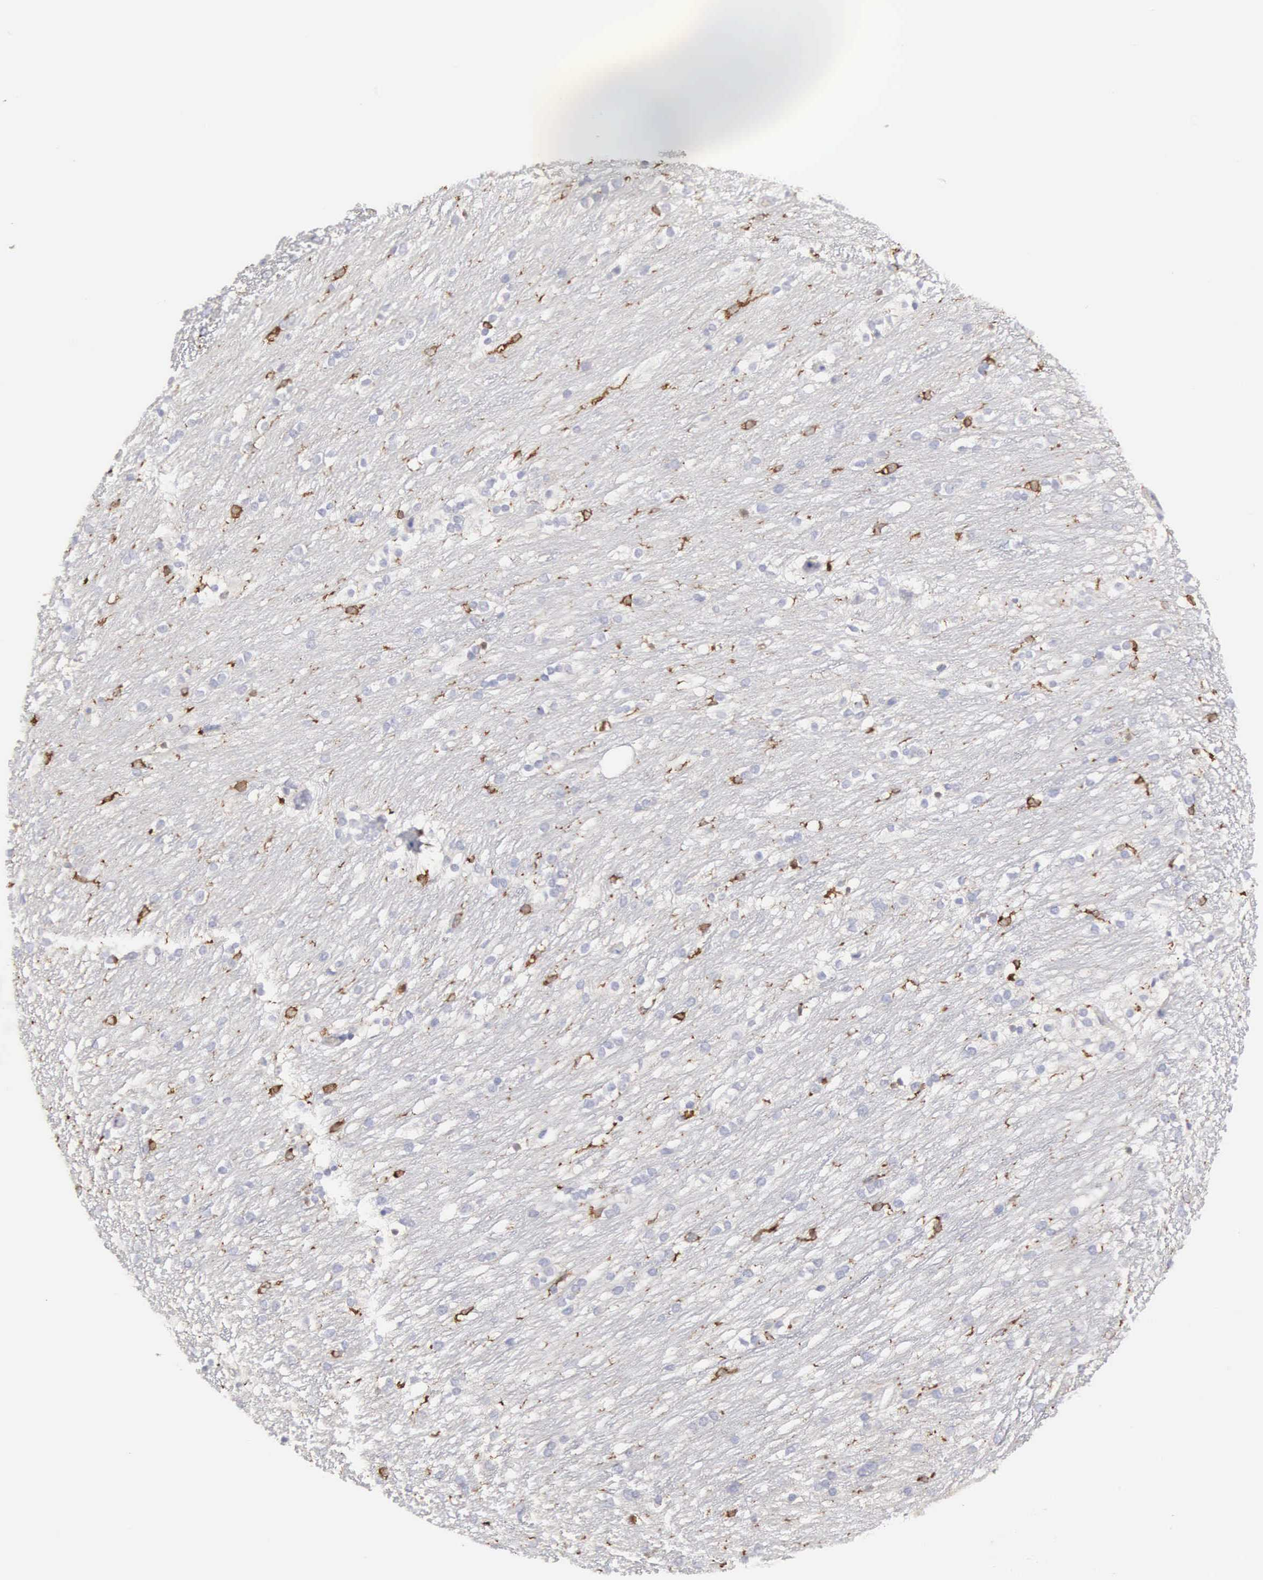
{"staining": {"intensity": "weak", "quantity": "<25%", "location": "cytoplasmic/membranous"}, "tissue": "caudate", "cell_type": "Glial cells", "image_type": "normal", "snomed": [{"axis": "morphology", "description": "Normal tissue, NOS"}, {"axis": "topography", "description": "Lateral ventricle wall"}], "caption": "This is an immunohistochemistry micrograph of benign human caudate. There is no positivity in glial cells.", "gene": "ENSG00000285304", "patient": {"sex": "female", "age": 19}}